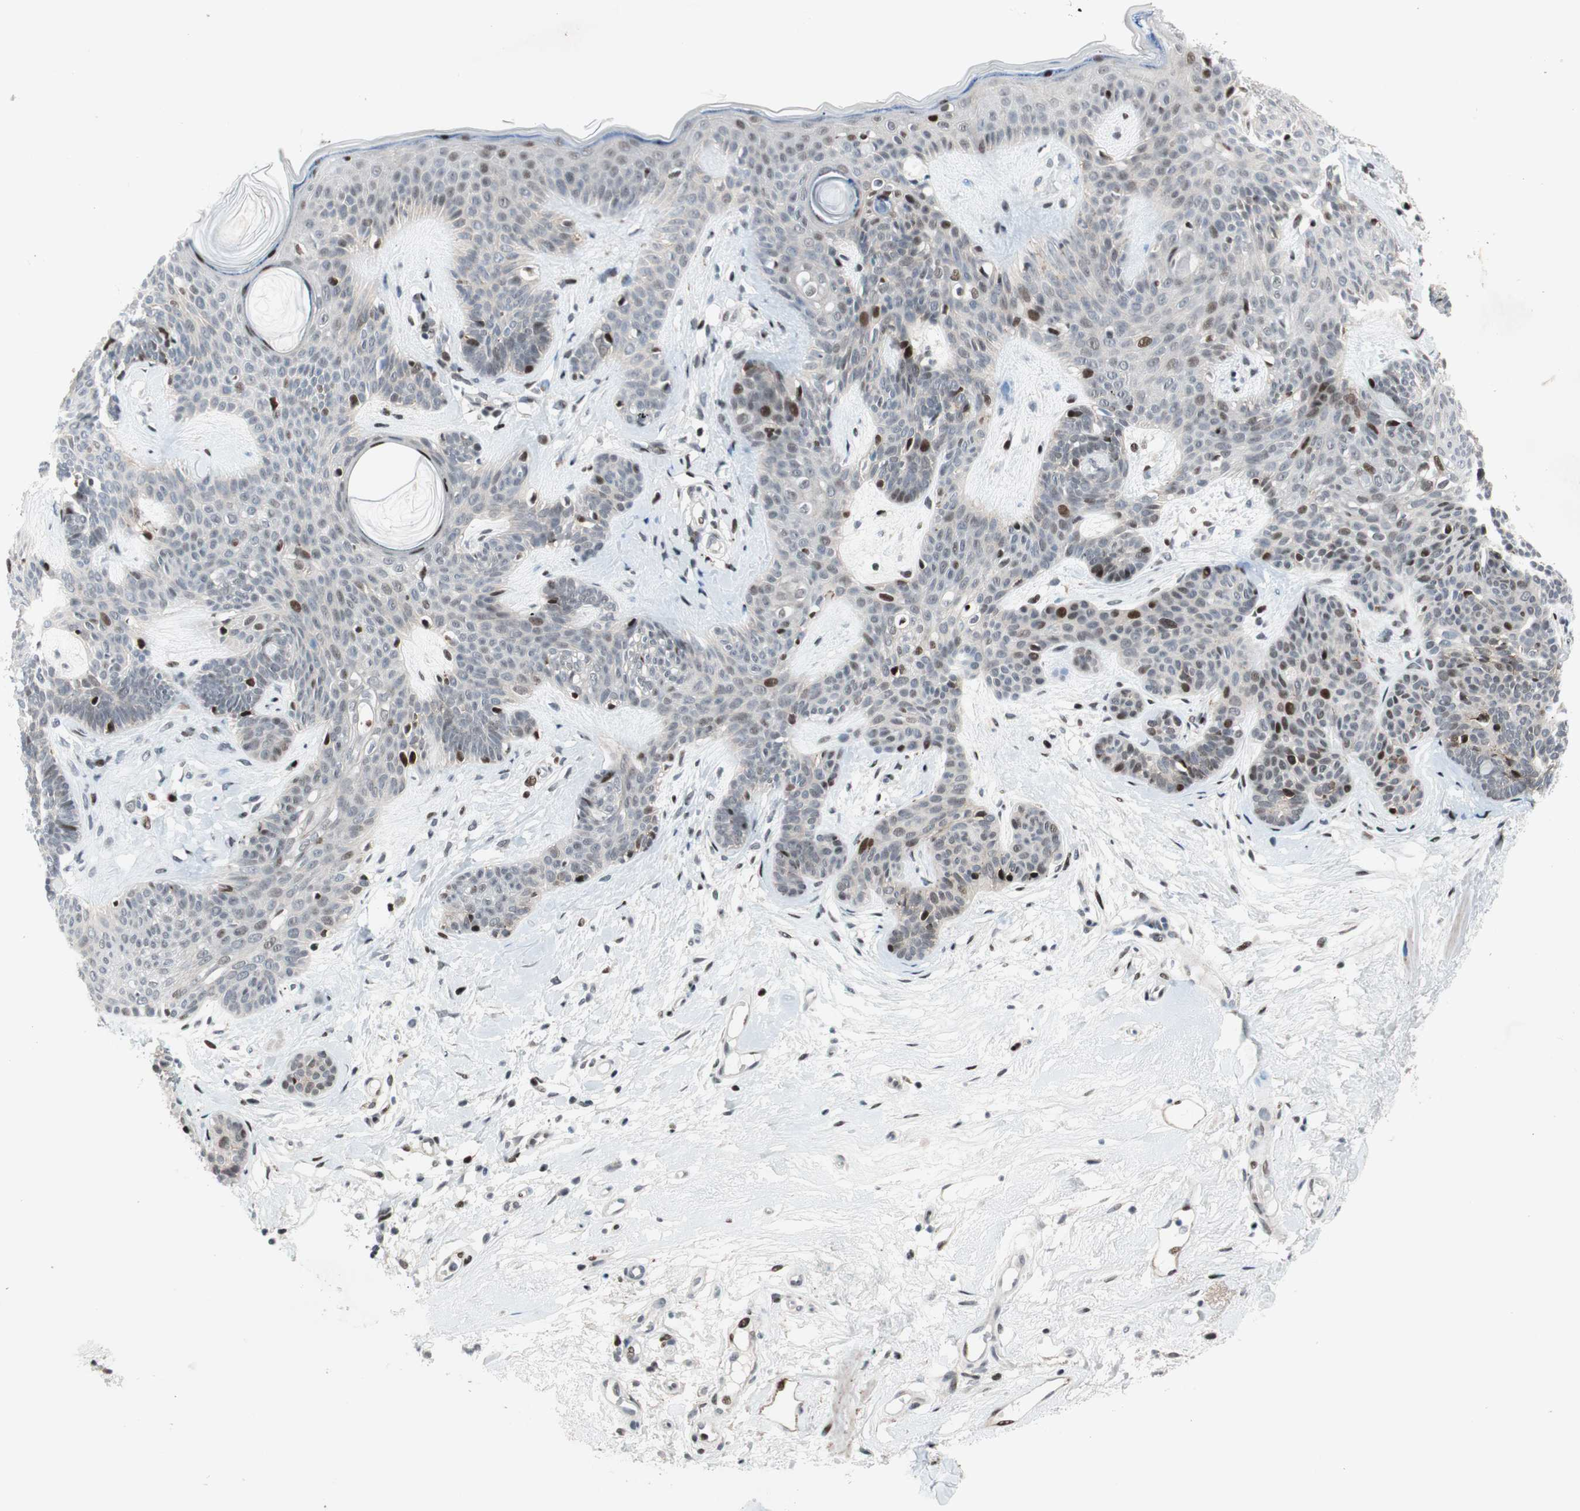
{"staining": {"intensity": "strong", "quantity": "<25%", "location": "nuclear"}, "tissue": "skin cancer", "cell_type": "Tumor cells", "image_type": "cancer", "snomed": [{"axis": "morphology", "description": "Developmental malformation"}, {"axis": "morphology", "description": "Basal cell carcinoma"}, {"axis": "topography", "description": "Skin"}], "caption": "This is a photomicrograph of IHC staining of skin cancer, which shows strong staining in the nuclear of tumor cells.", "gene": "FBXO44", "patient": {"sex": "female", "age": 62}}